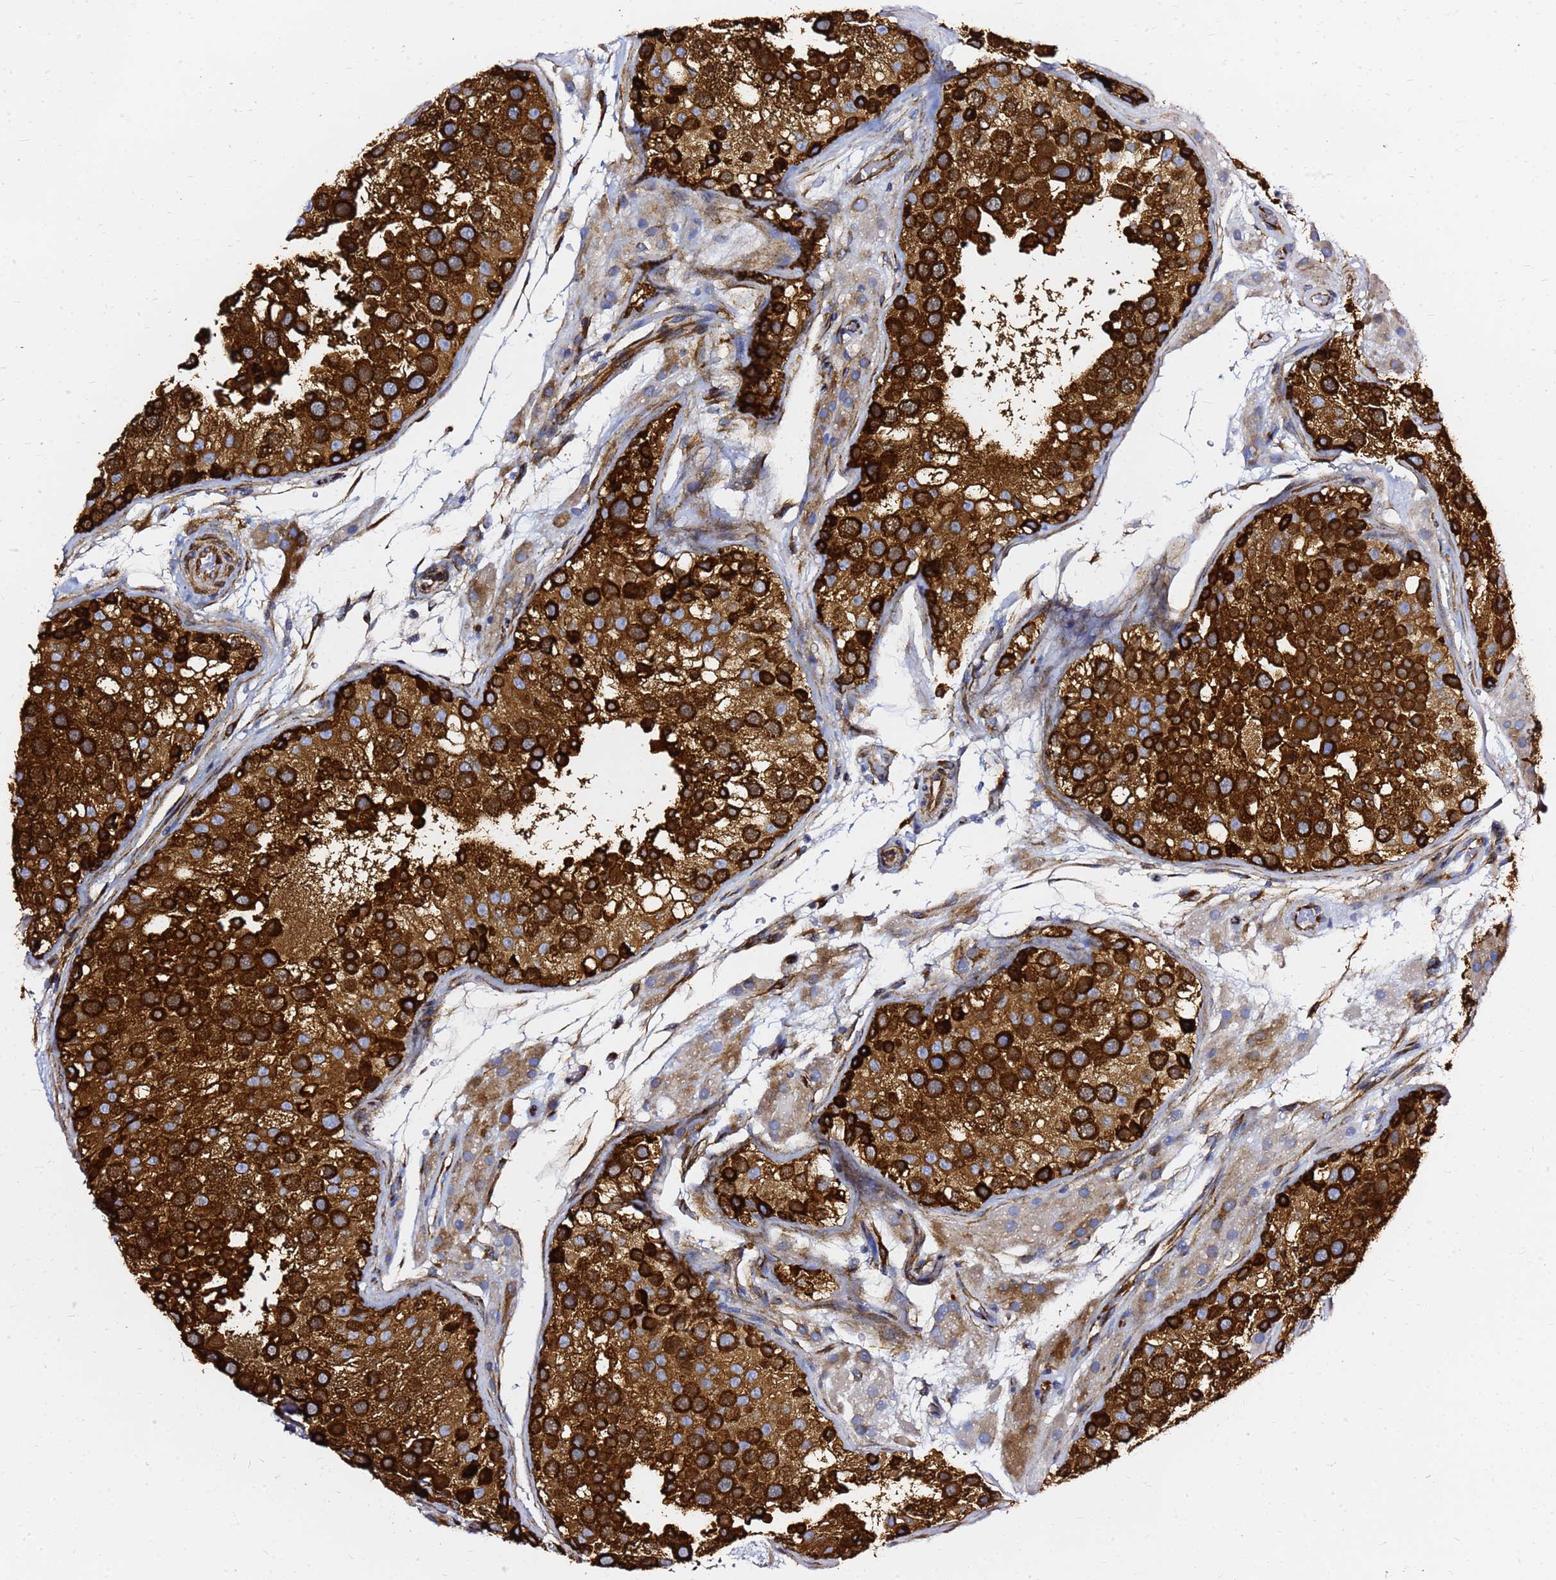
{"staining": {"intensity": "strong", "quantity": ">75%", "location": "cytoplasmic/membranous"}, "tissue": "testis", "cell_type": "Cells in seminiferous ducts", "image_type": "normal", "snomed": [{"axis": "morphology", "description": "Normal tissue, NOS"}, {"axis": "topography", "description": "Testis"}], "caption": "Immunohistochemical staining of benign human testis exhibits strong cytoplasmic/membranous protein staining in approximately >75% of cells in seminiferous ducts. (brown staining indicates protein expression, while blue staining denotes nuclei).", "gene": "TUBA8", "patient": {"sex": "male", "age": 26}}